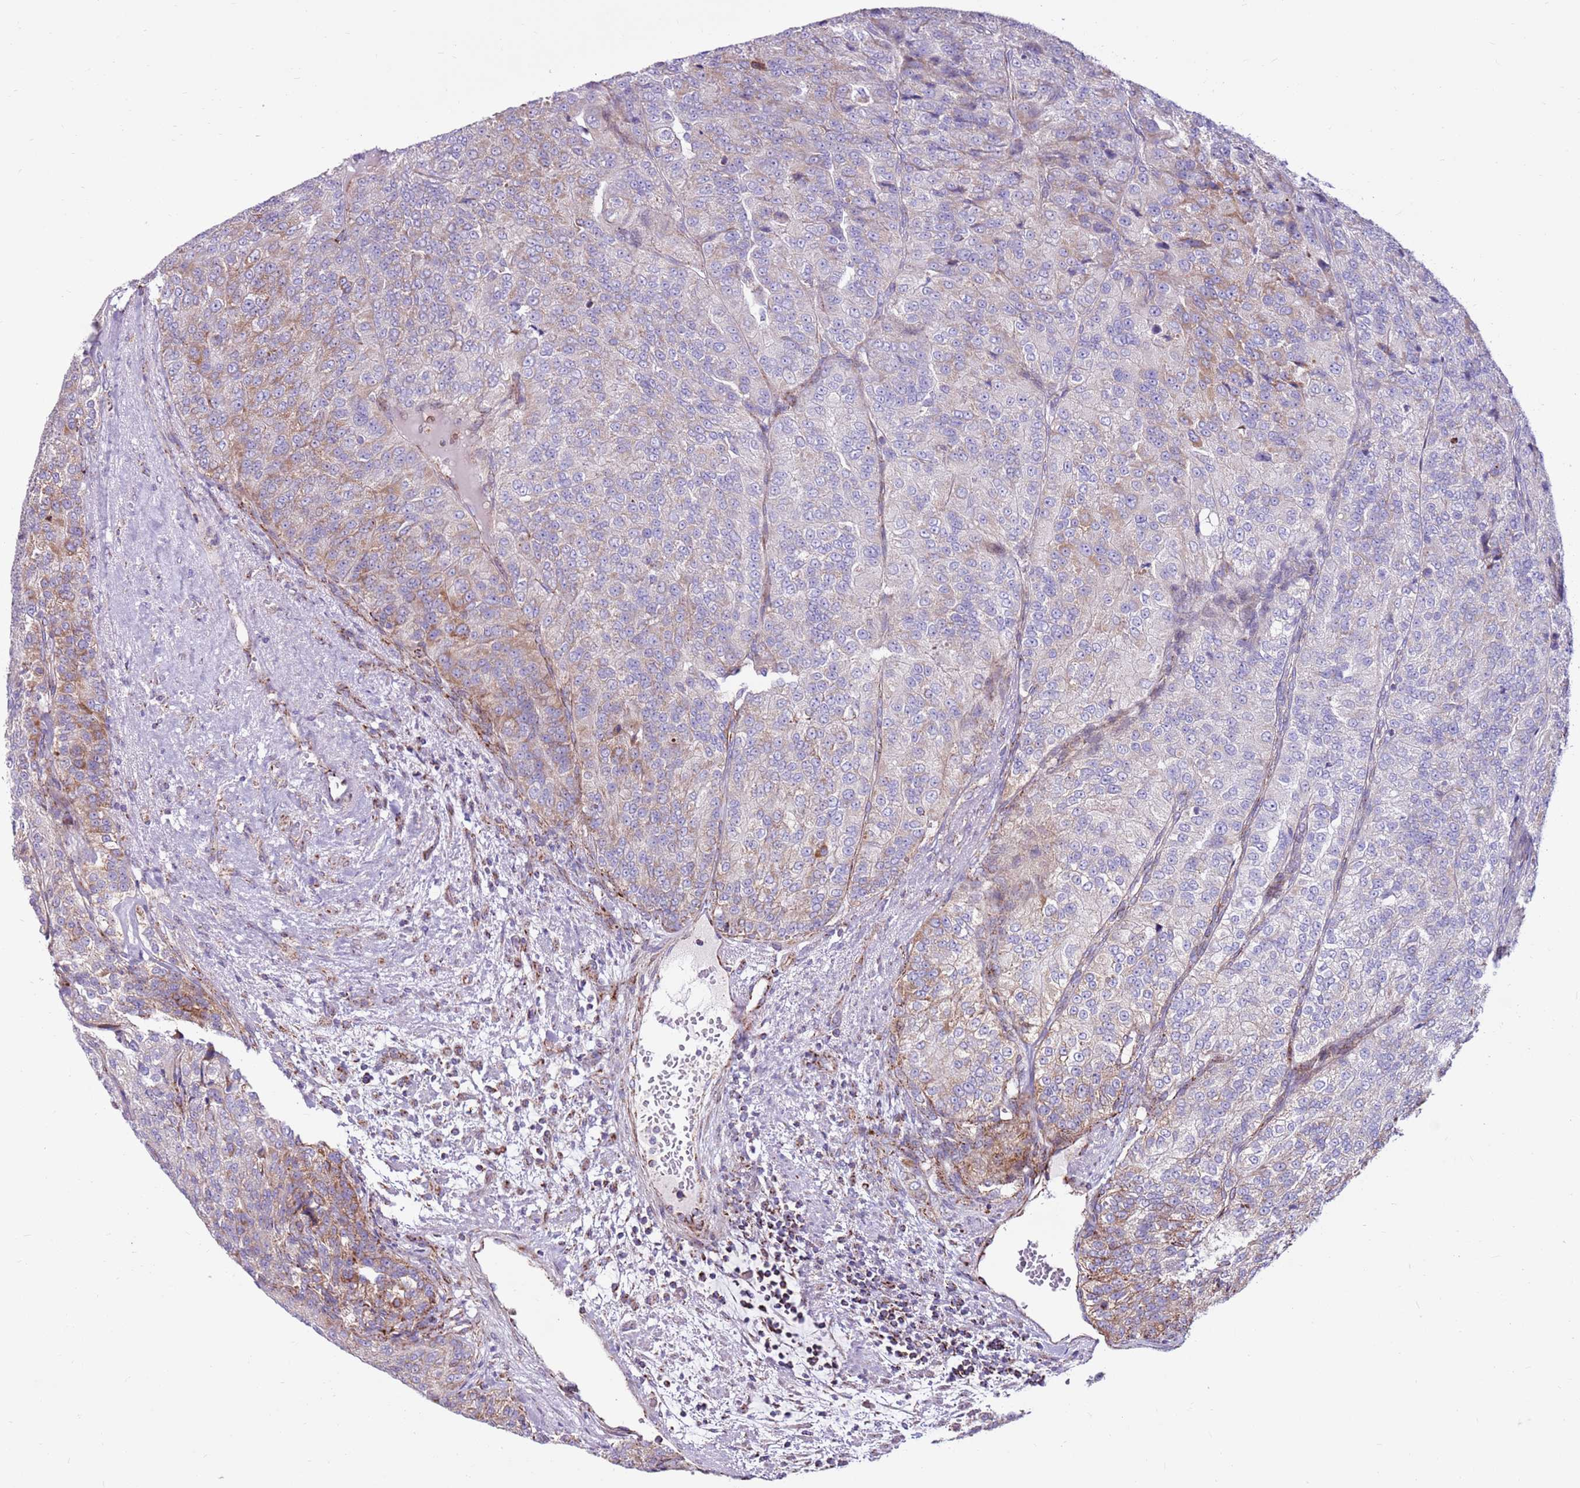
{"staining": {"intensity": "weak", "quantity": "<25%", "location": "cytoplasmic/membranous"}, "tissue": "renal cancer", "cell_type": "Tumor cells", "image_type": "cancer", "snomed": [{"axis": "morphology", "description": "Adenocarcinoma, NOS"}, {"axis": "topography", "description": "Kidney"}], "caption": "An immunohistochemistry (IHC) image of adenocarcinoma (renal) is shown. There is no staining in tumor cells of adenocarcinoma (renal).", "gene": "HECTD4", "patient": {"sex": "female", "age": 63}}